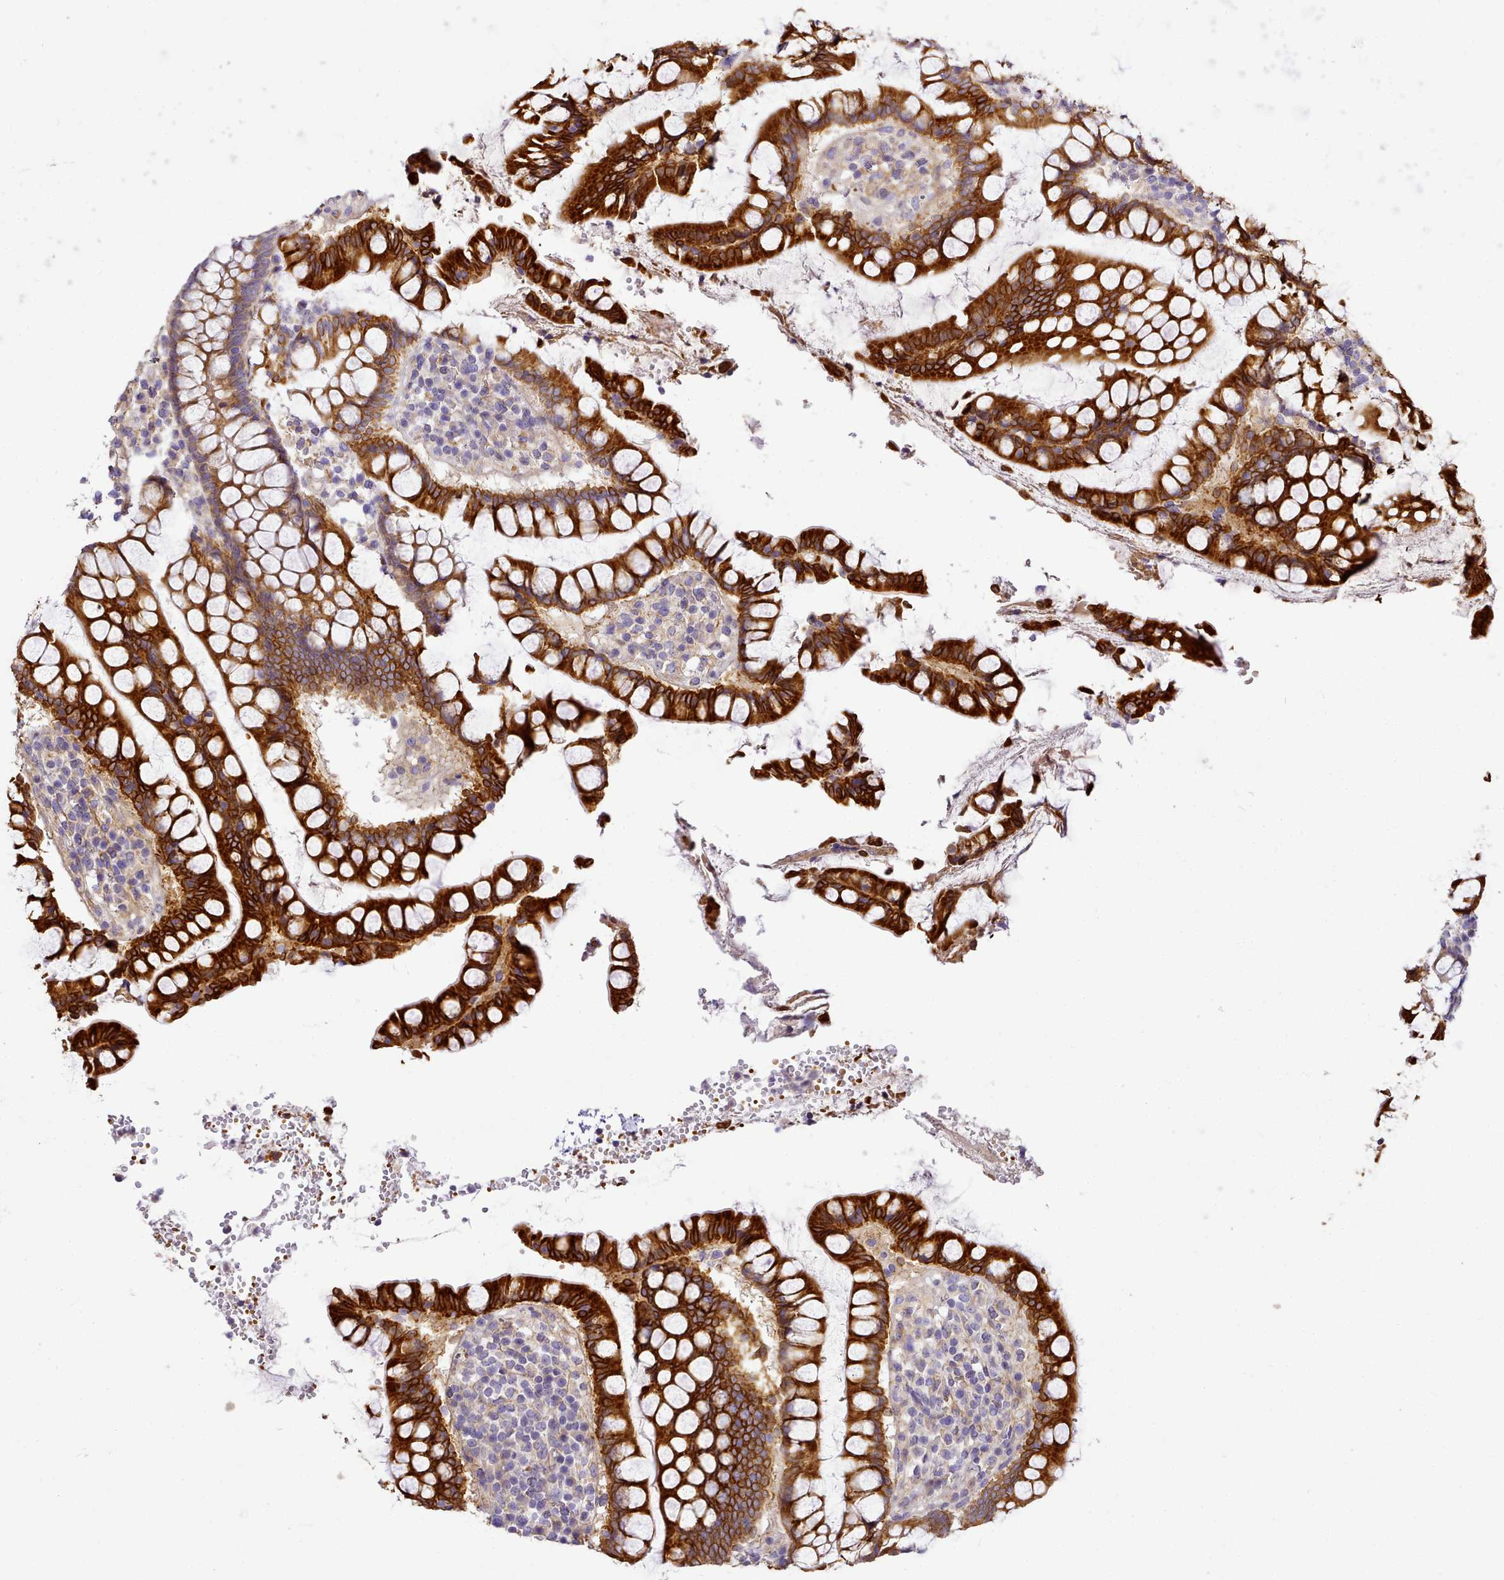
{"staining": {"intensity": "weak", "quantity": ">75%", "location": "cytoplasmic/membranous"}, "tissue": "colon", "cell_type": "Endothelial cells", "image_type": "normal", "snomed": [{"axis": "morphology", "description": "Normal tissue, NOS"}, {"axis": "topography", "description": "Colon"}], "caption": "Colon stained with a brown dye shows weak cytoplasmic/membranous positive positivity in about >75% of endothelial cells.", "gene": "NBPF10", "patient": {"sex": "female", "age": 79}}